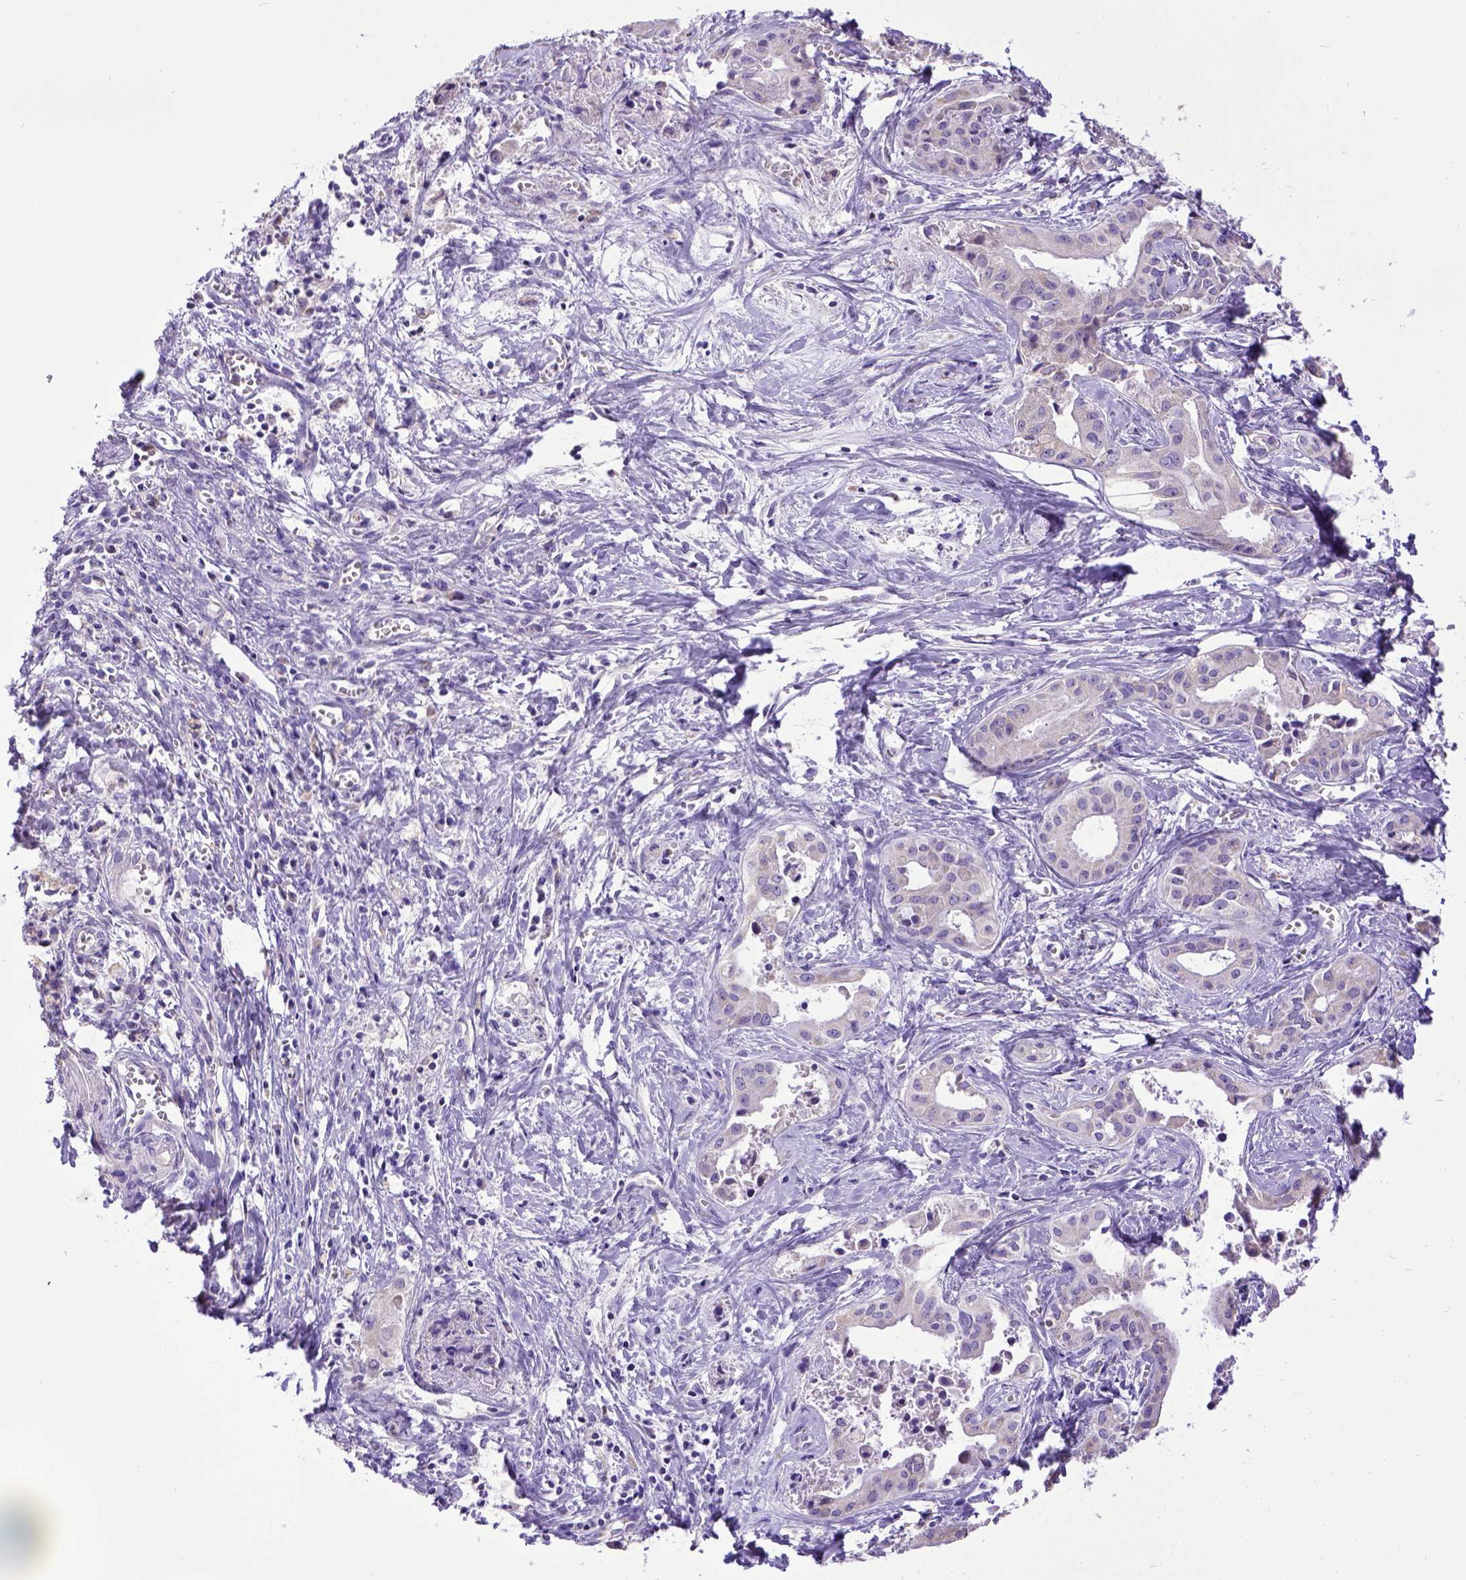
{"staining": {"intensity": "negative", "quantity": "none", "location": "none"}, "tissue": "liver cancer", "cell_type": "Tumor cells", "image_type": "cancer", "snomed": [{"axis": "morphology", "description": "Cholangiocarcinoma"}, {"axis": "topography", "description": "Liver"}], "caption": "A high-resolution photomicrograph shows immunohistochemistry (IHC) staining of liver cholangiocarcinoma, which reveals no significant positivity in tumor cells. (DAB (3,3'-diaminobenzidine) immunohistochemistry (IHC) with hematoxylin counter stain).", "gene": "SPEF1", "patient": {"sex": "female", "age": 65}}